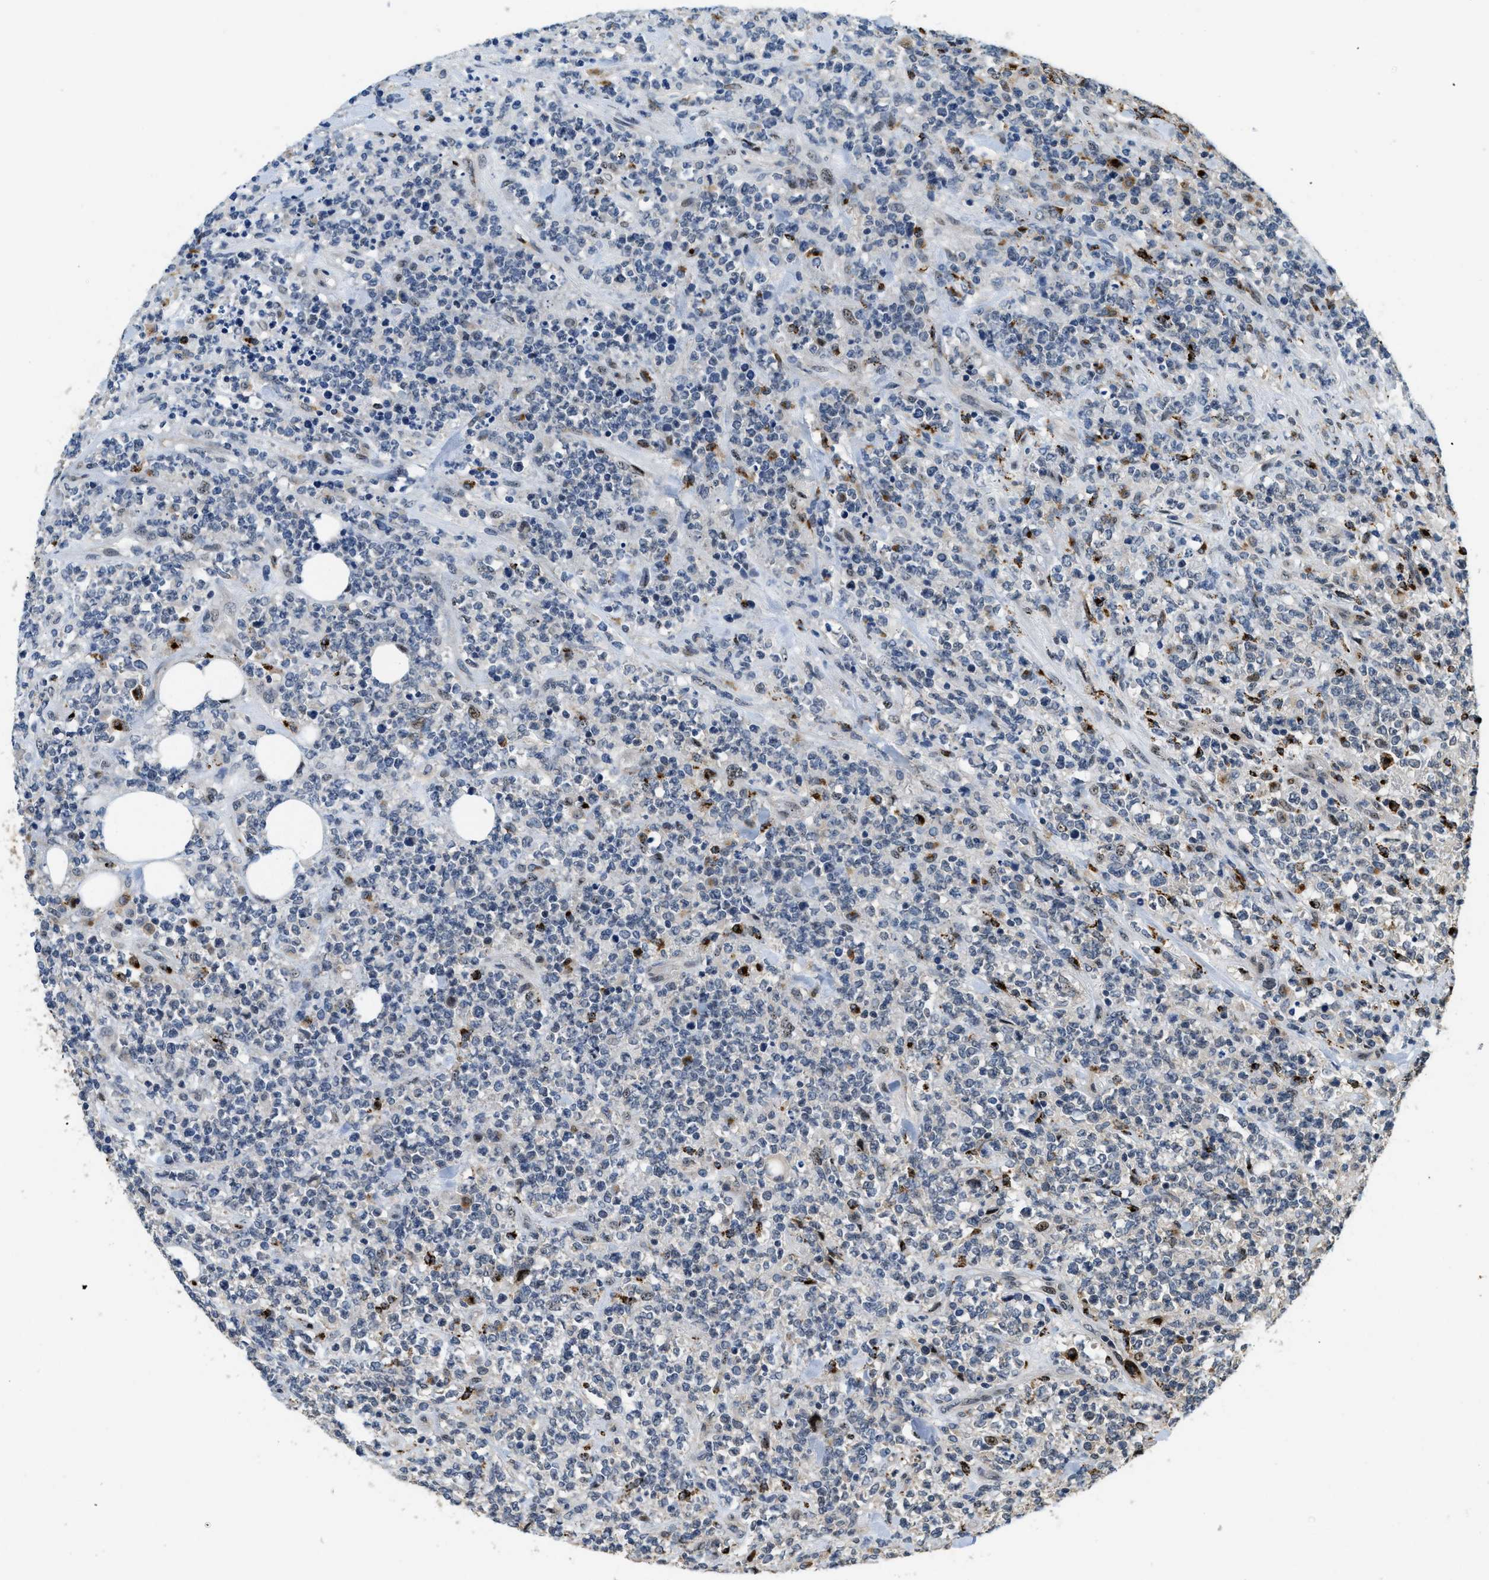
{"staining": {"intensity": "negative", "quantity": "none", "location": "none"}, "tissue": "lymphoma", "cell_type": "Tumor cells", "image_type": "cancer", "snomed": [{"axis": "morphology", "description": "Malignant lymphoma, non-Hodgkin's type, High grade"}, {"axis": "topography", "description": "Soft tissue"}], "caption": "Immunohistochemistry (IHC) of human malignant lymphoma, non-Hodgkin's type (high-grade) reveals no staining in tumor cells.", "gene": "BMPR2", "patient": {"sex": "male", "age": 18}}